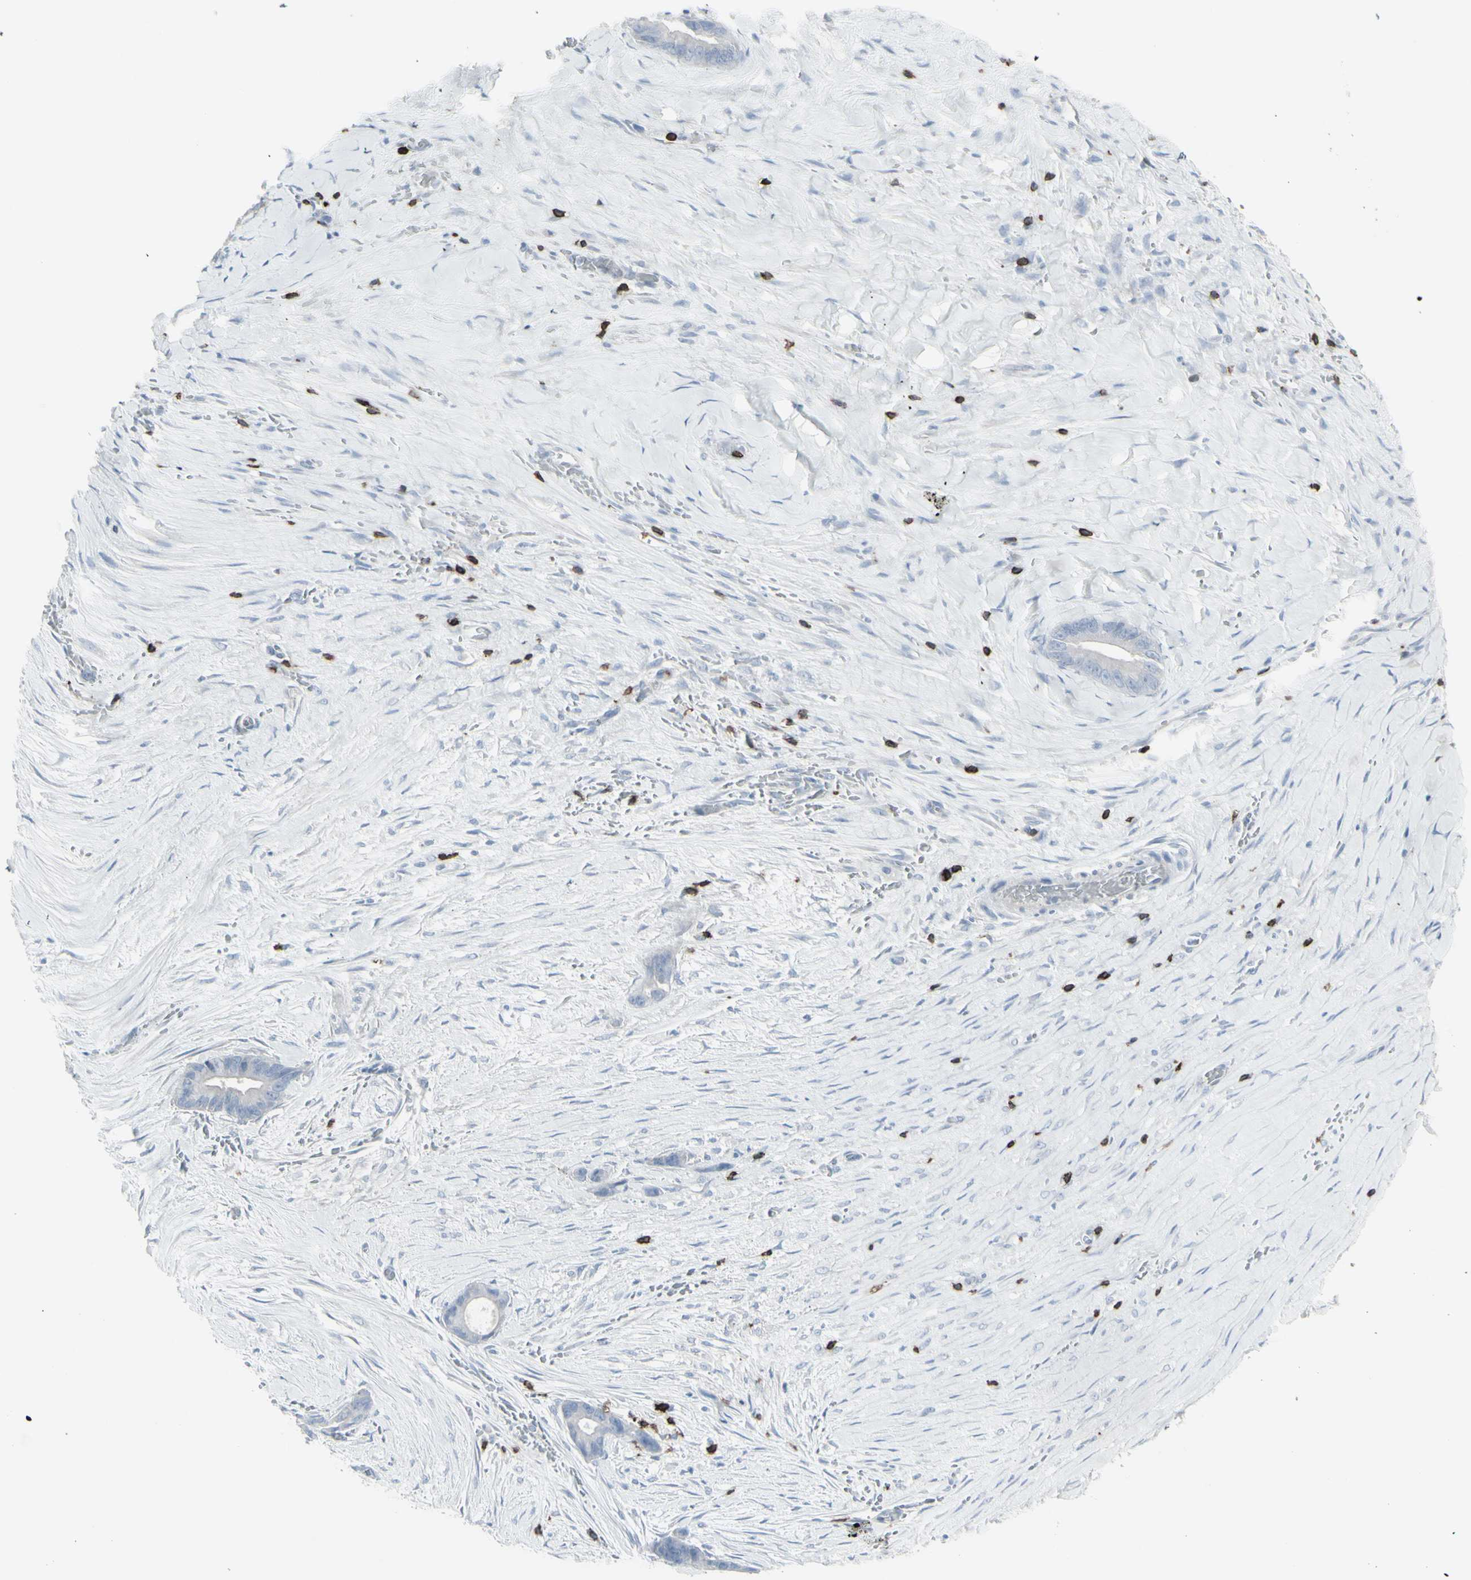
{"staining": {"intensity": "negative", "quantity": "none", "location": "none"}, "tissue": "liver cancer", "cell_type": "Tumor cells", "image_type": "cancer", "snomed": [{"axis": "morphology", "description": "Cholangiocarcinoma"}, {"axis": "topography", "description": "Liver"}], "caption": "The micrograph shows no significant staining in tumor cells of cholangiocarcinoma (liver).", "gene": "CD247", "patient": {"sex": "female", "age": 55}}